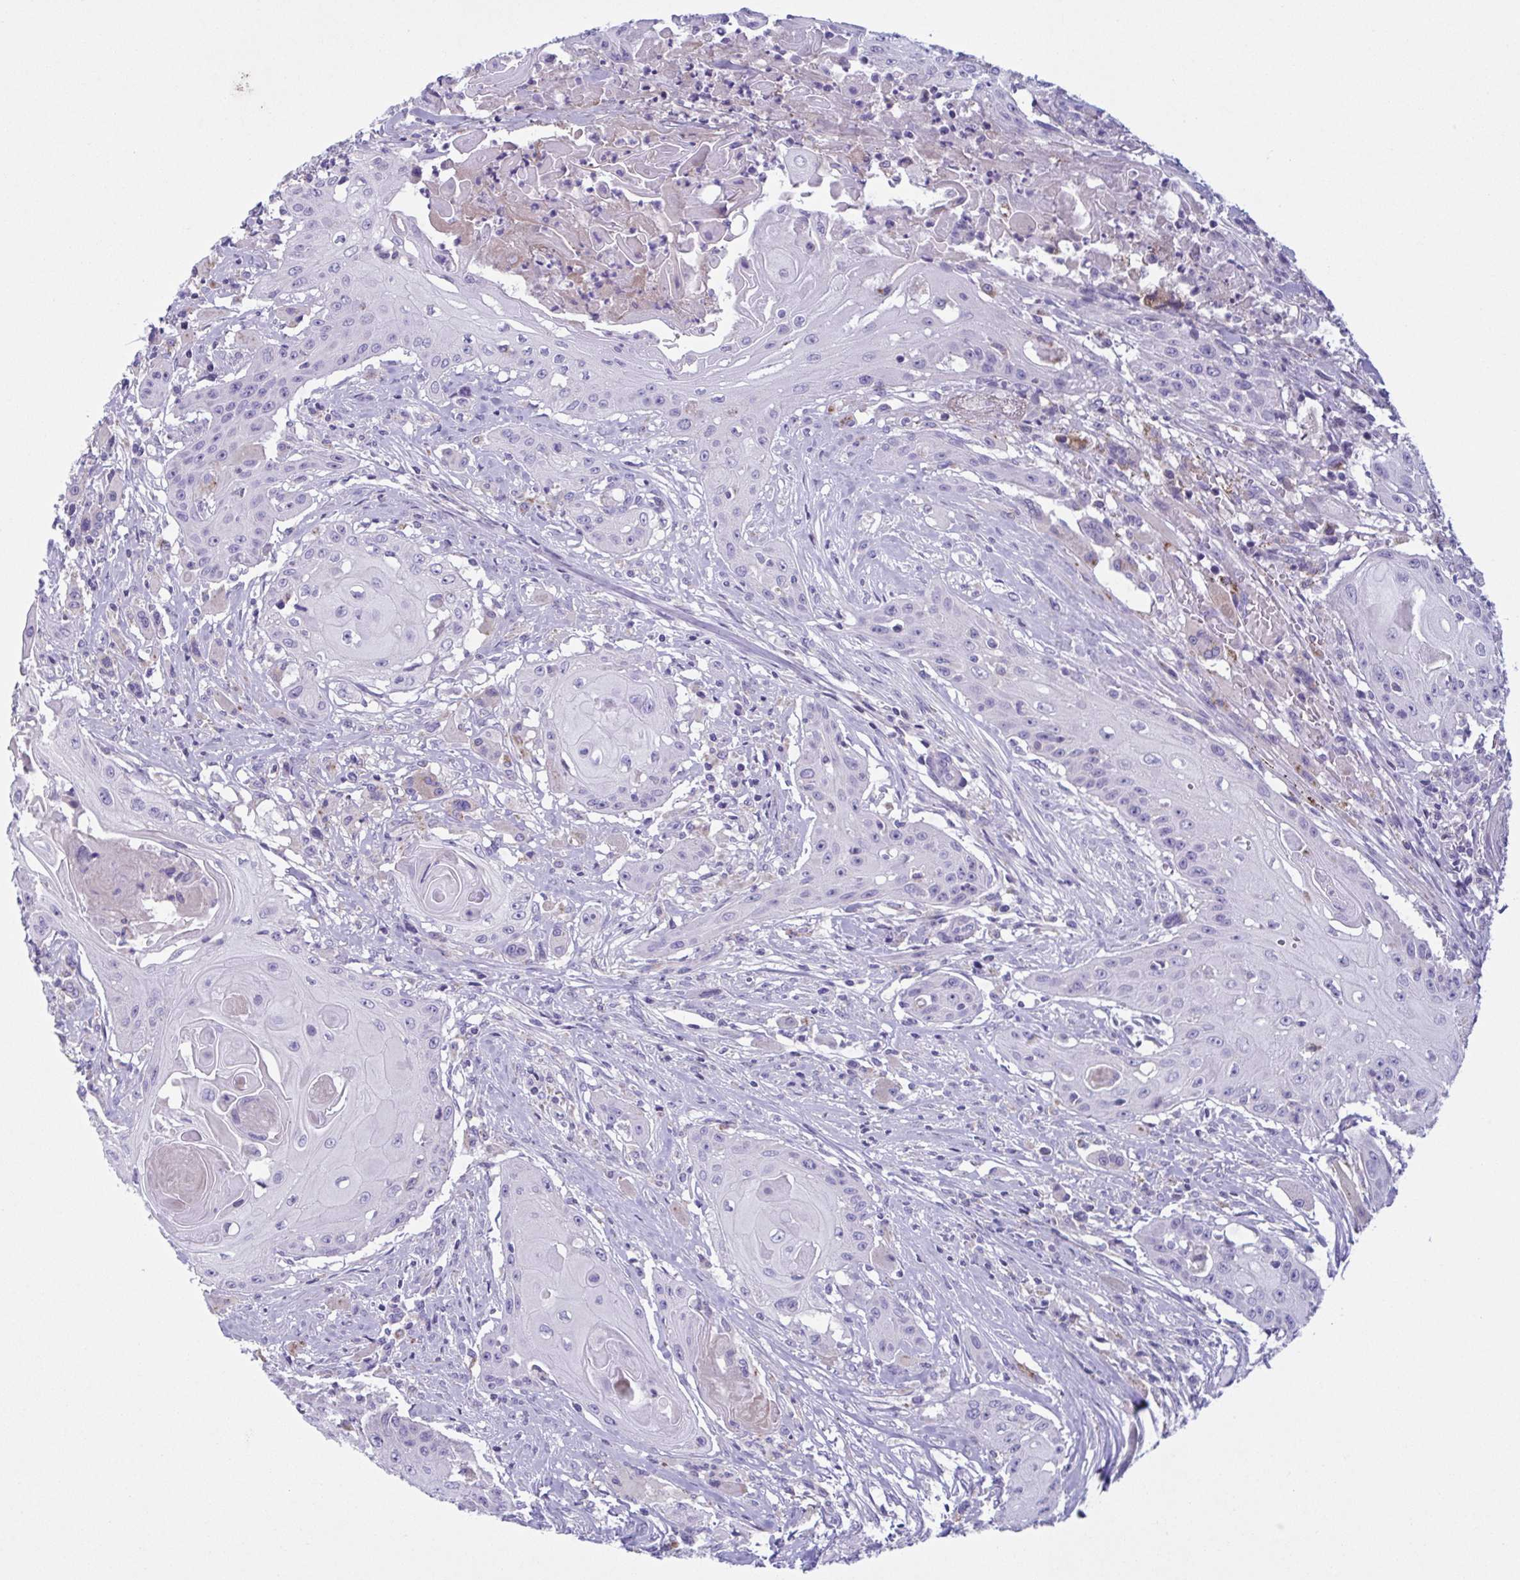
{"staining": {"intensity": "negative", "quantity": "none", "location": "none"}, "tissue": "head and neck cancer", "cell_type": "Tumor cells", "image_type": "cancer", "snomed": [{"axis": "morphology", "description": "Squamous cell carcinoma, NOS"}, {"axis": "topography", "description": "Oral tissue"}, {"axis": "topography", "description": "Head-Neck"}, {"axis": "topography", "description": "Neck, NOS"}], "caption": "Immunohistochemistry image of human squamous cell carcinoma (head and neck) stained for a protein (brown), which demonstrates no positivity in tumor cells. (DAB (3,3'-diaminobenzidine) IHC, high magnification).", "gene": "F13B", "patient": {"sex": "female", "age": 55}}